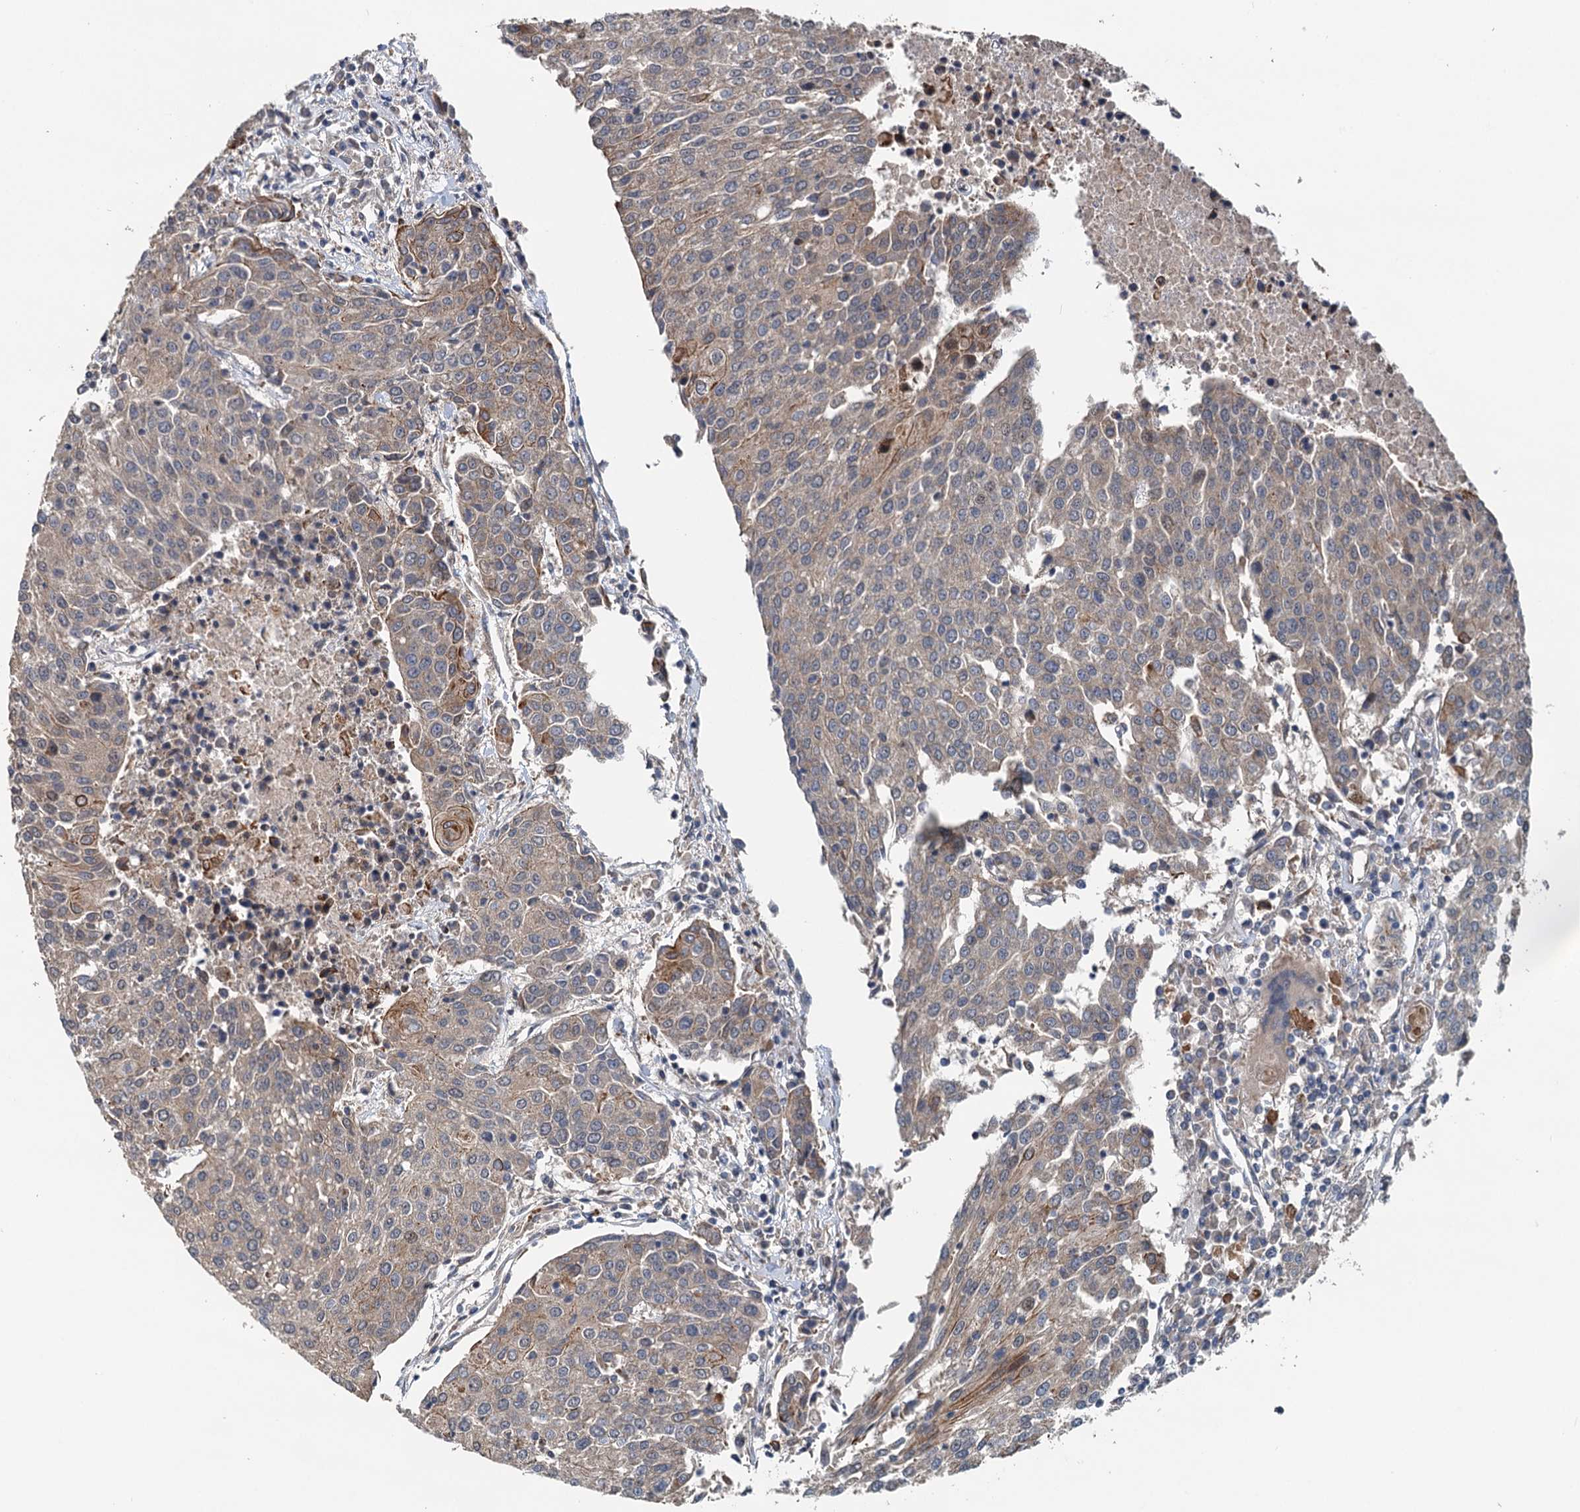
{"staining": {"intensity": "weak", "quantity": "25%-75%", "location": "cytoplasmic/membranous"}, "tissue": "urothelial cancer", "cell_type": "Tumor cells", "image_type": "cancer", "snomed": [{"axis": "morphology", "description": "Urothelial carcinoma, High grade"}, {"axis": "topography", "description": "Urinary bladder"}], "caption": "There is low levels of weak cytoplasmic/membranous expression in tumor cells of urothelial cancer, as demonstrated by immunohistochemical staining (brown color).", "gene": "LRRK2", "patient": {"sex": "female", "age": 85}}